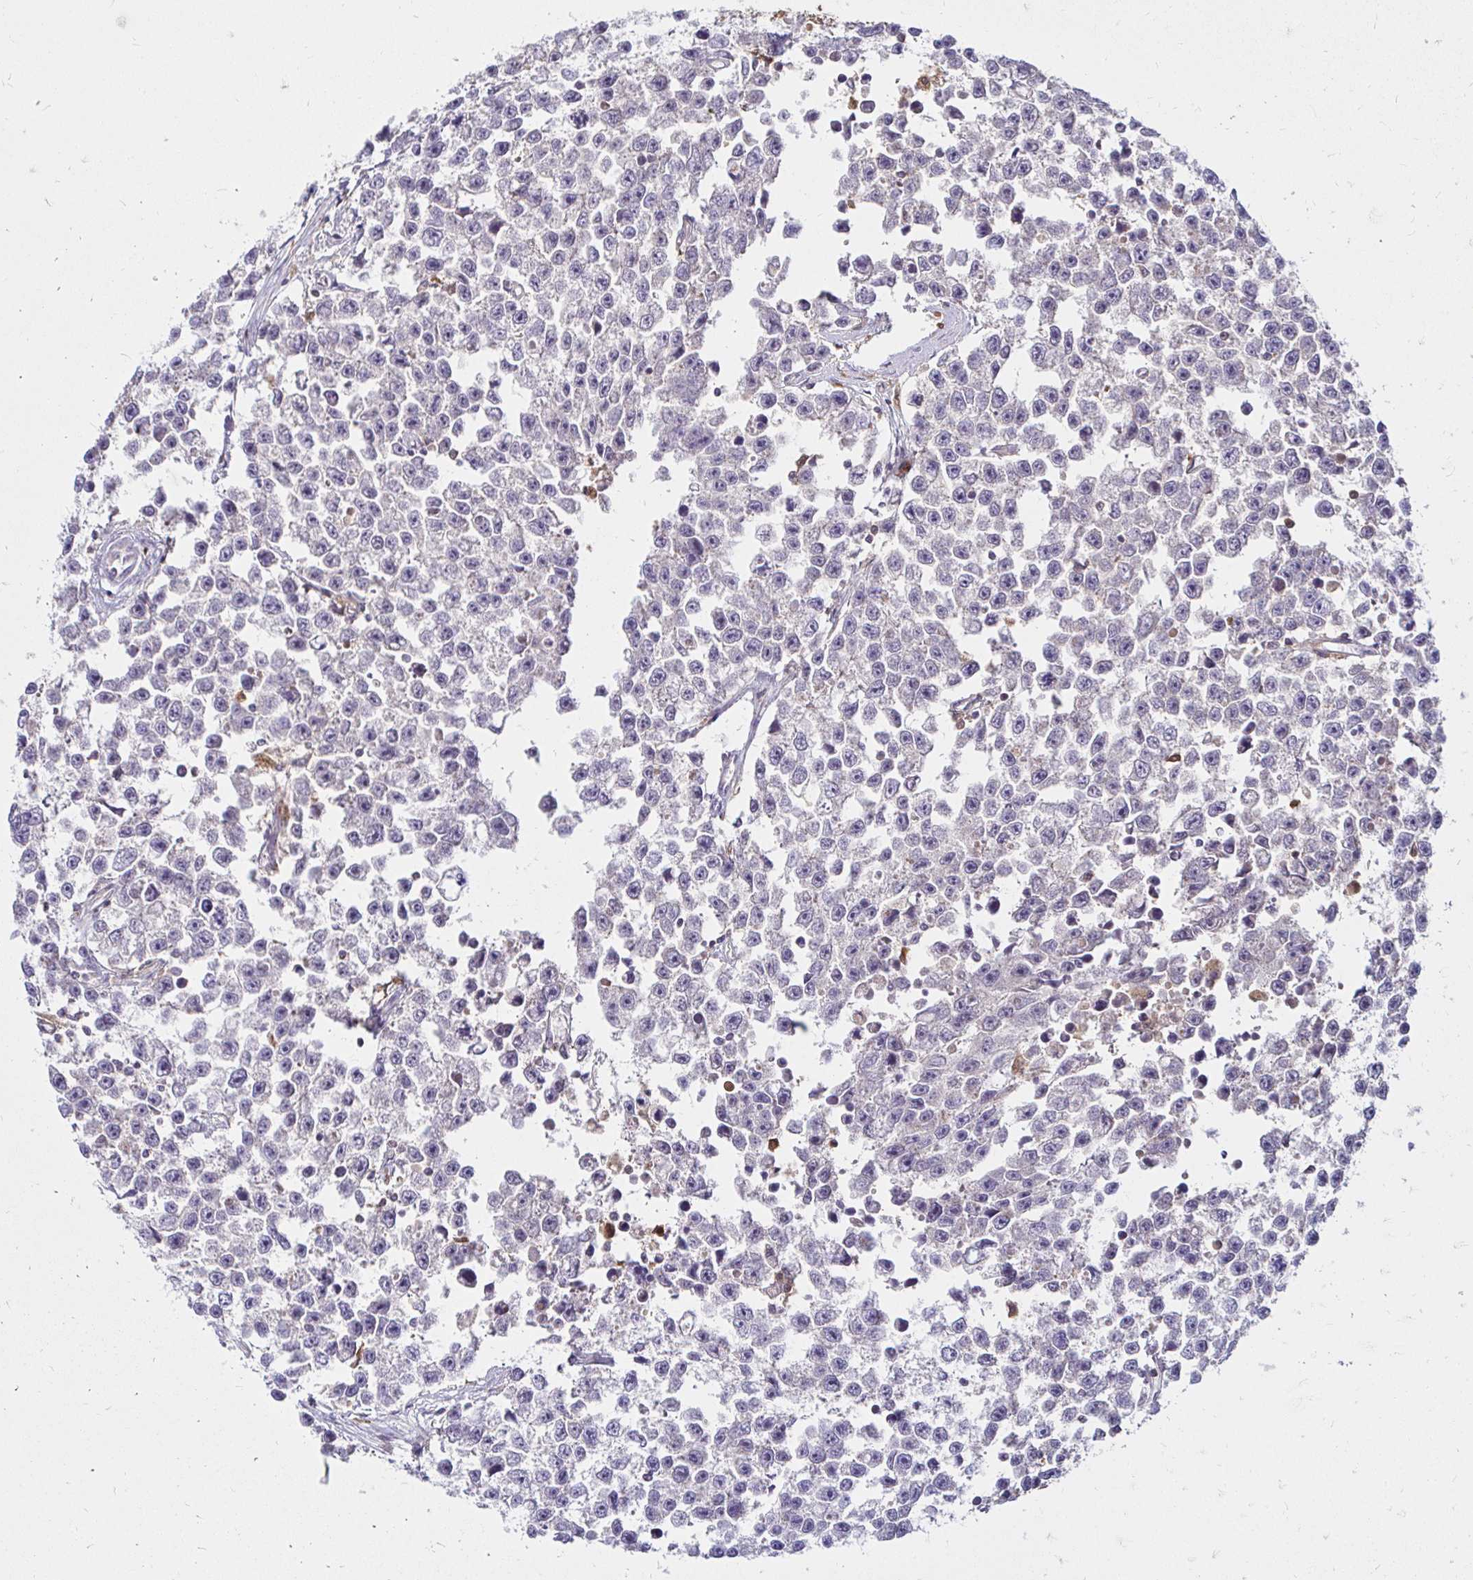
{"staining": {"intensity": "negative", "quantity": "none", "location": "none"}, "tissue": "testis cancer", "cell_type": "Tumor cells", "image_type": "cancer", "snomed": [{"axis": "morphology", "description": "Seminoma, NOS"}, {"axis": "topography", "description": "Testis"}], "caption": "An IHC micrograph of testis seminoma is shown. There is no staining in tumor cells of testis seminoma.", "gene": "PYCARD", "patient": {"sex": "male", "age": 26}}